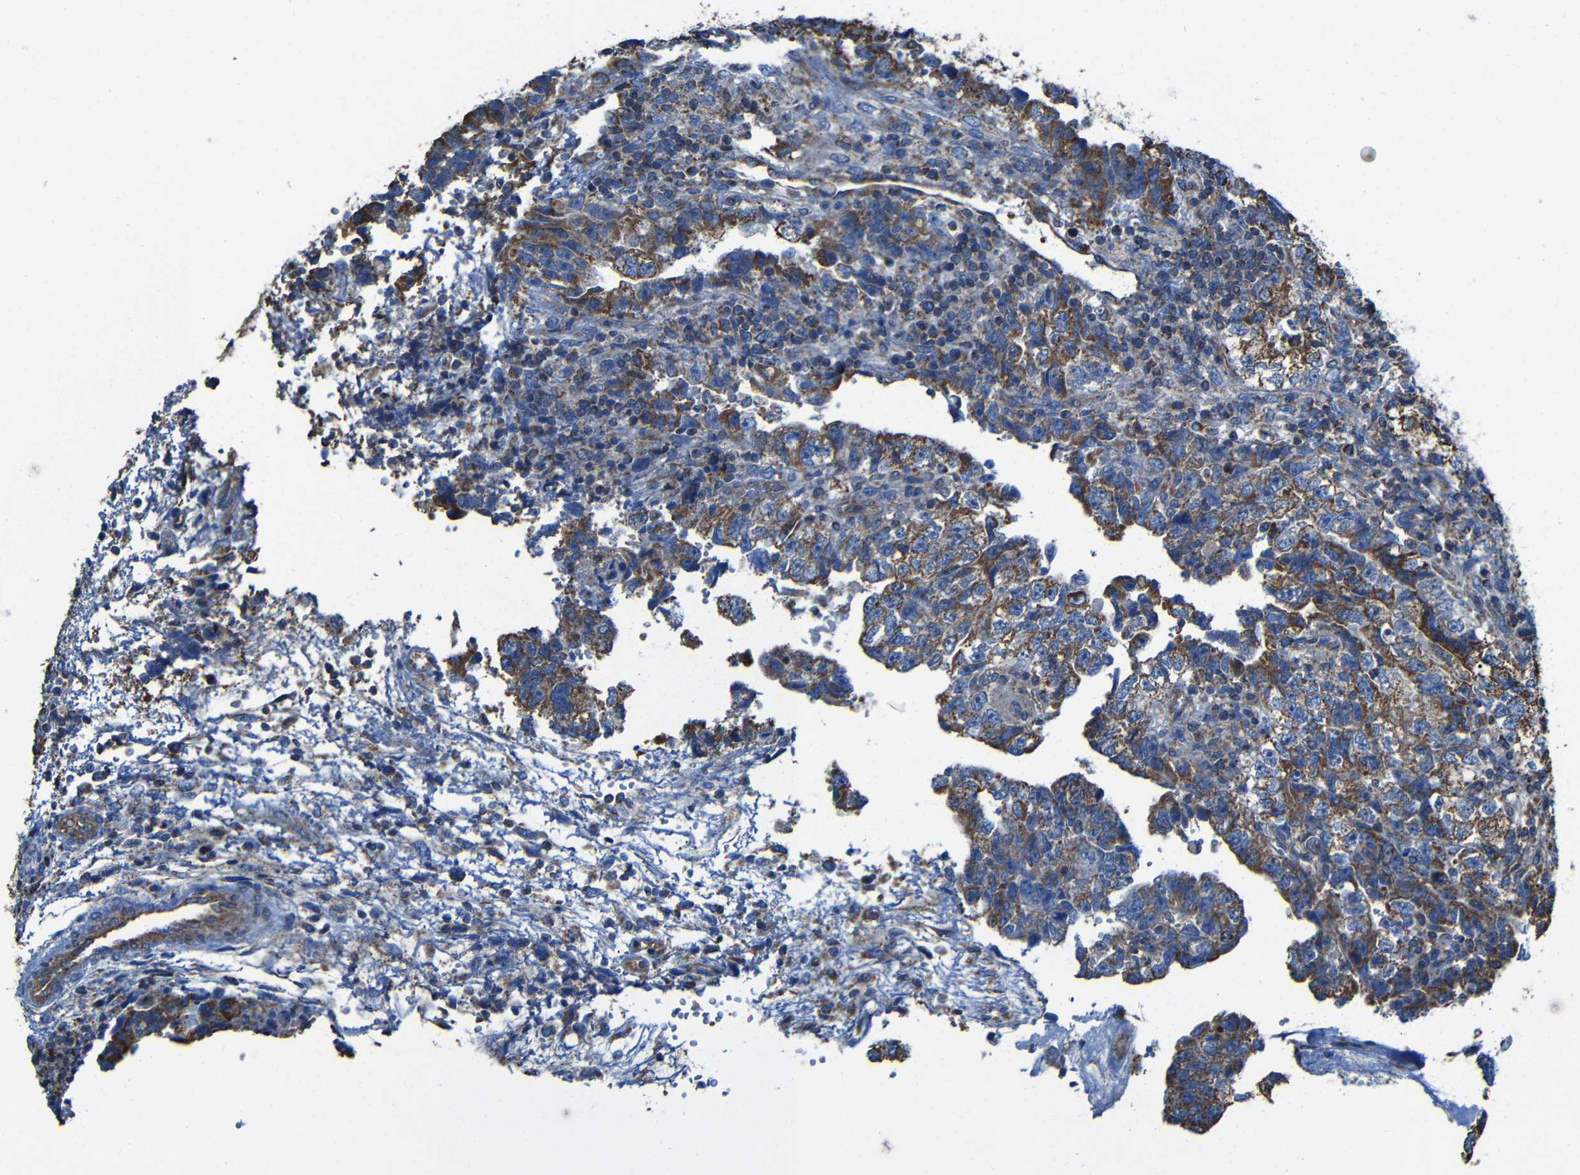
{"staining": {"intensity": "strong", "quantity": ">75%", "location": "cytoplasmic/membranous"}, "tissue": "testis cancer", "cell_type": "Tumor cells", "image_type": "cancer", "snomed": [{"axis": "morphology", "description": "Carcinoma, Embryonal, NOS"}, {"axis": "topography", "description": "Testis"}], "caption": "A micrograph showing strong cytoplasmic/membranous staining in about >75% of tumor cells in testis cancer (embryonal carcinoma), as visualized by brown immunohistochemical staining.", "gene": "INTS6L", "patient": {"sex": "male", "age": 36}}